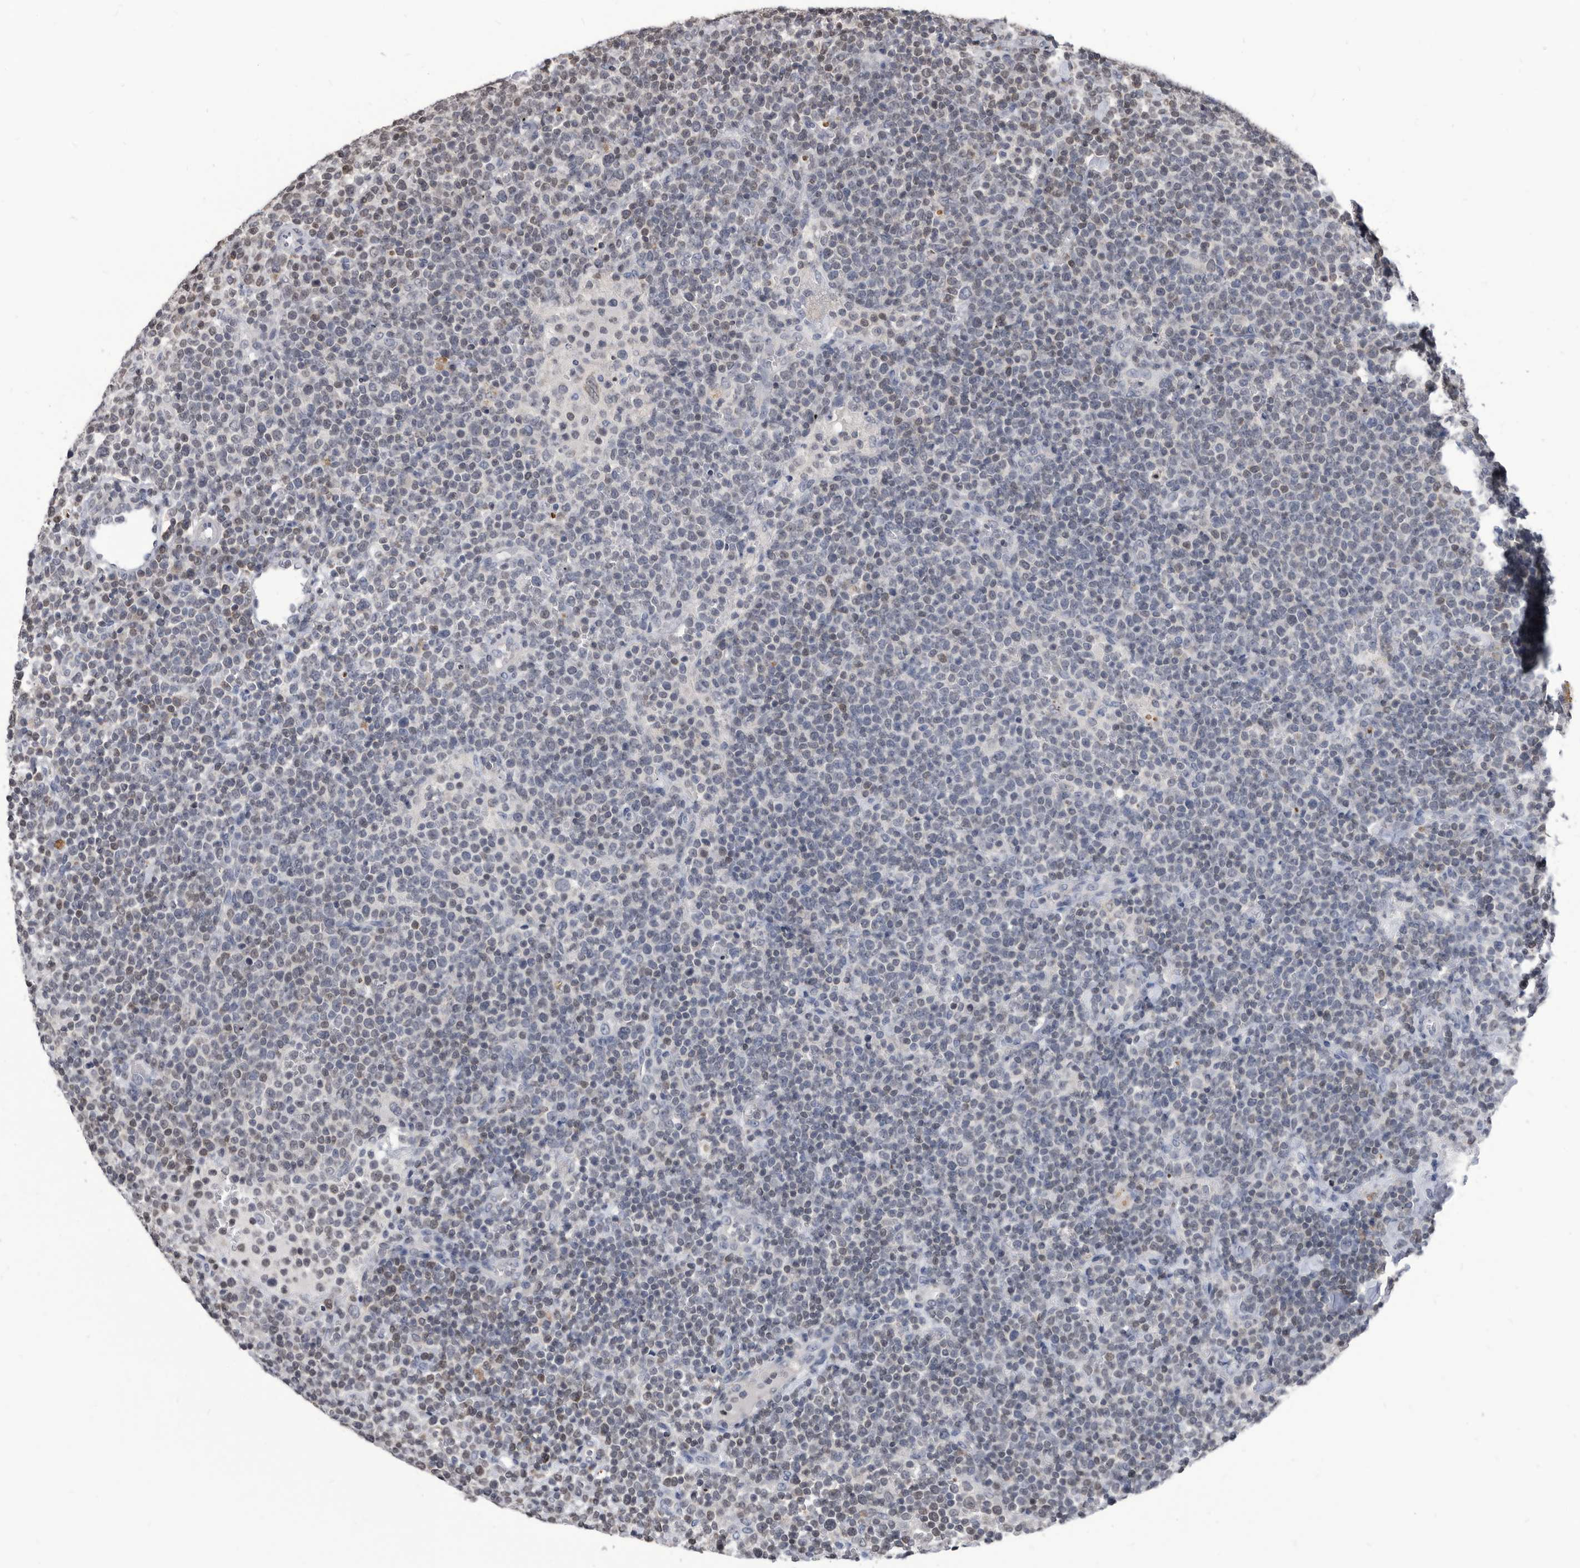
{"staining": {"intensity": "weak", "quantity": "25%-75%", "location": "nuclear"}, "tissue": "lymphoma", "cell_type": "Tumor cells", "image_type": "cancer", "snomed": [{"axis": "morphology", "description": "Malignant lymphoma, non-Hodgkin's type, High grade"}, {"axis": "topography", "description": "Lymph node"}], "caption": "Weak nuclear expression is identified in about 25%-75% of tumor cells in lymphoma.", "gene": "TSTD1", "patient": {"sex": "male", "age": 61}}